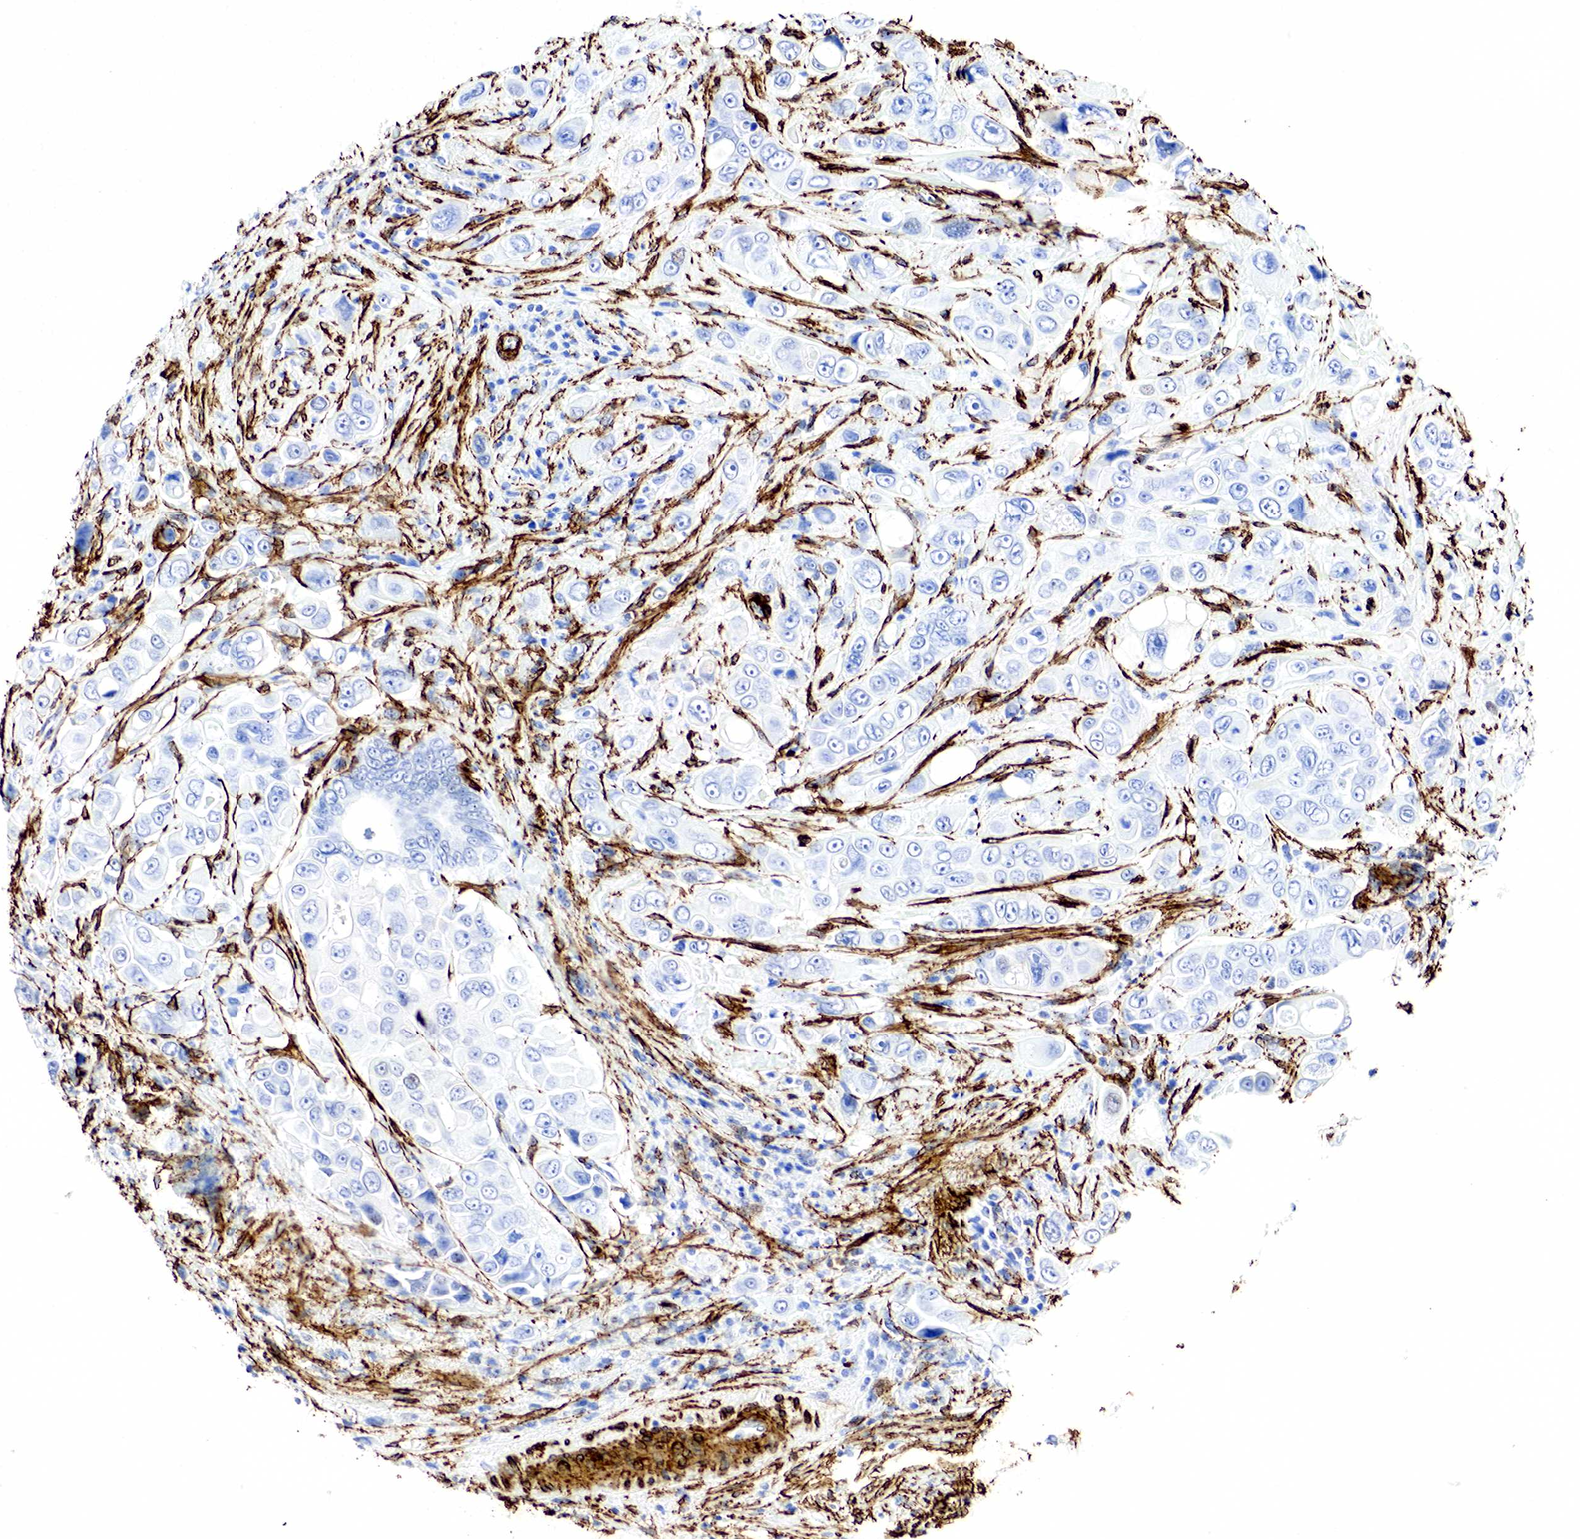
{"staining": {"intensity": "negative", "quantity": "none", "location": "none"}, "tissue": "liver cancer", "cell_type": "Tumor cells", "image_type": "cancer", "snomed": [{"axis": "morphology", "description": "Cholangiocarcinoma"}, {"axis": "topography", "description": "Liver"}], "caption": "High magnification brightfield microscopy of cholangiocarcinoma (liver) stained with DAB (3,3'-diaminobenzidine) (brown) and counterstained with hematoxylin (blue): tumor cells show no significant positivity. (DAB (3,3'-diaminobenzidine) immunohistochemistry with hematoxylin counter stain).", "gene": "ACTA2", "patient": {"sex": "female", "age": 79}}